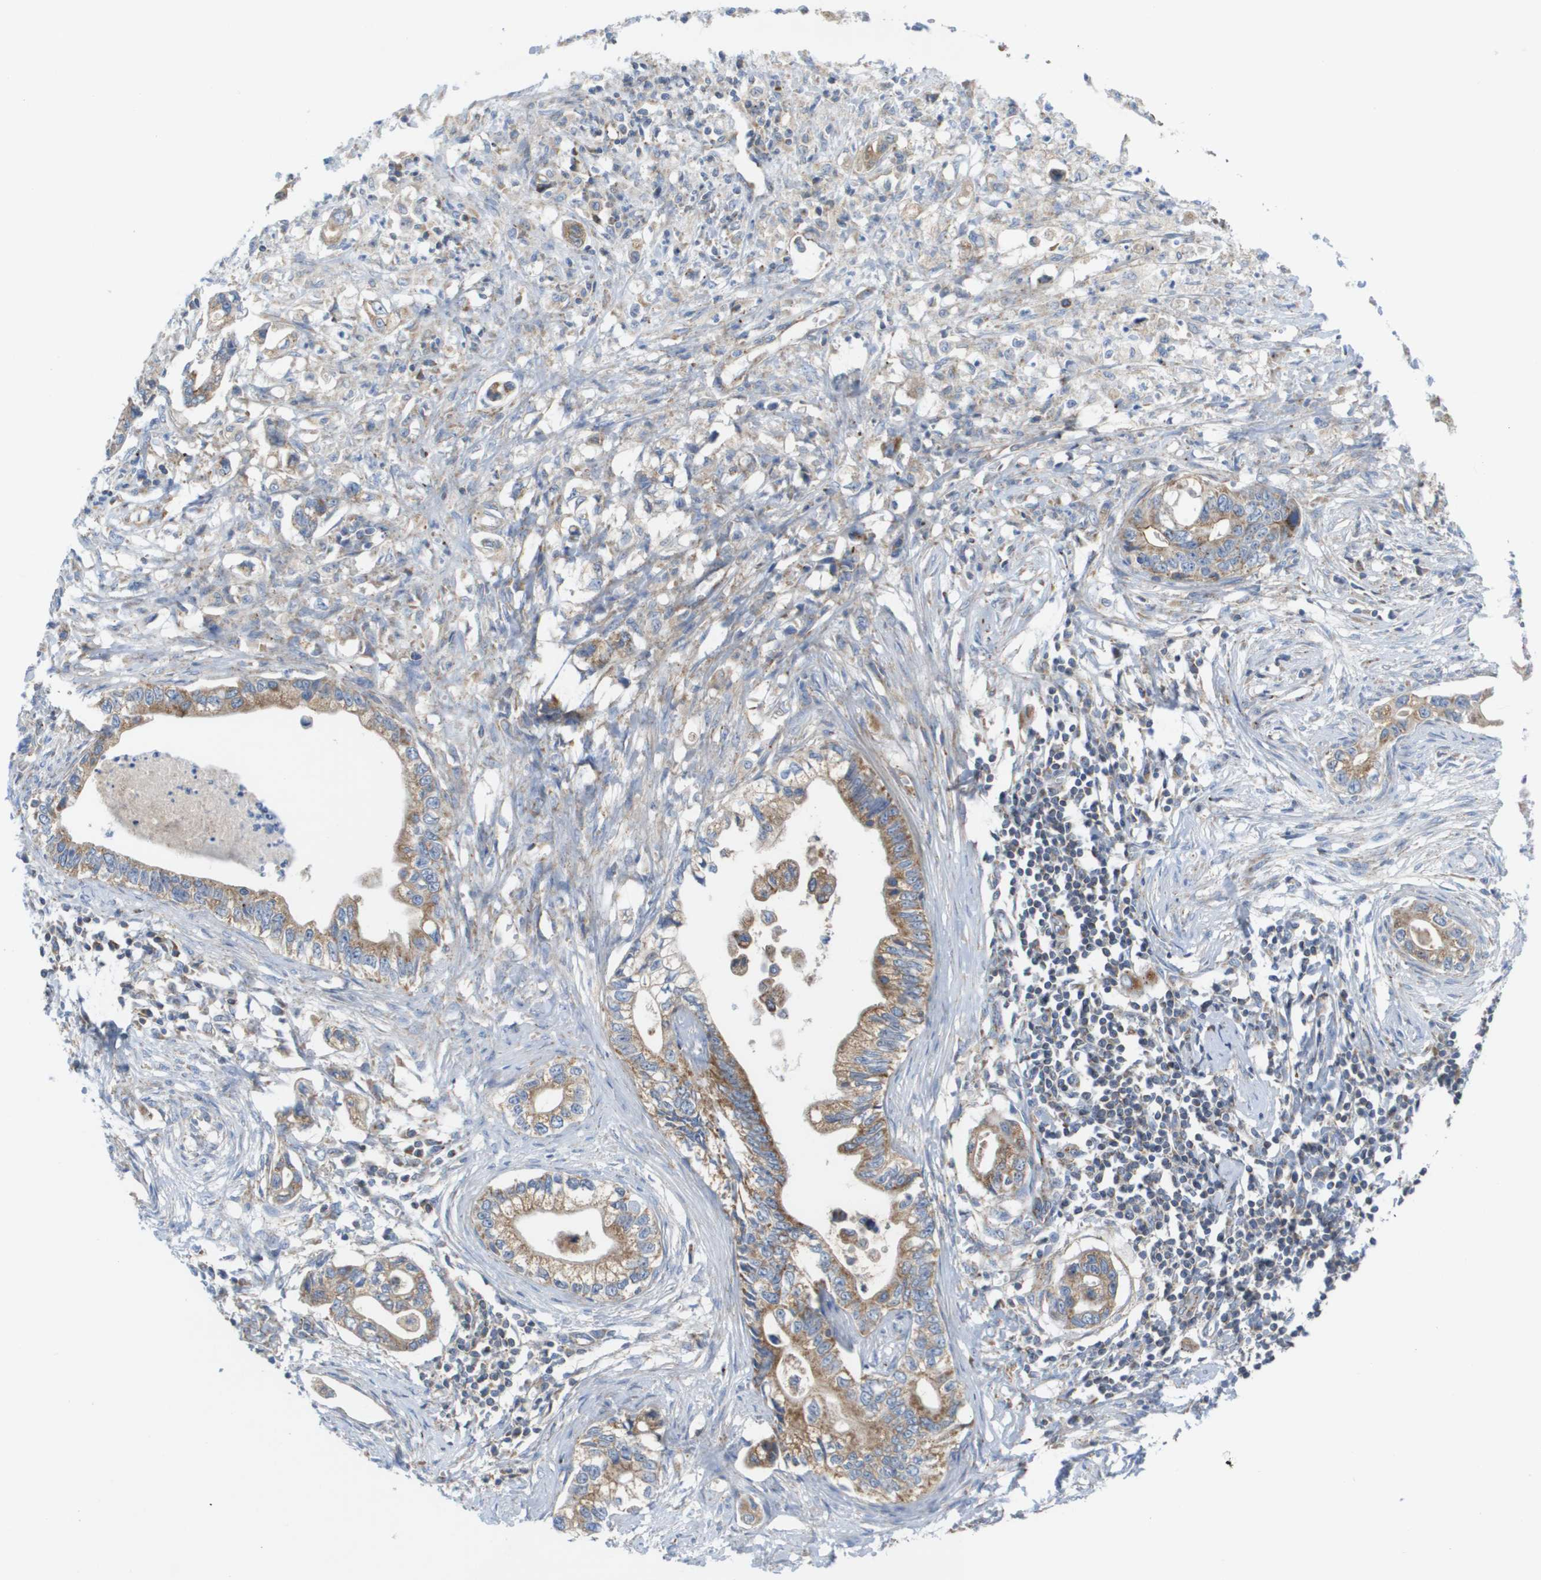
{"staining": {"intensity": "moderate", "quantity": ">75%", "location": "cytoplasmic/membranous"}, "tissue": "pancreatic cancer", "cell_type": "Tumor cells", "image_type": "cancer", "snomed": [{"axis": "morphology", "description": "Adenocarcinoma, NOS"}, {"axis": "topography", "description": "Pancreas"}], "caption": "A micrograph of human adenocarcinoma (pancreatic) stained for a protein exhibits moderate cytoplasmic/membranous brown staining in tumor cells. (DAB (3,3'-diaminobenzidine) IHC with brightfield microscopy, high magnification).", "gene": "FIS1", "patient": {"sex": "male", "age": 56}}